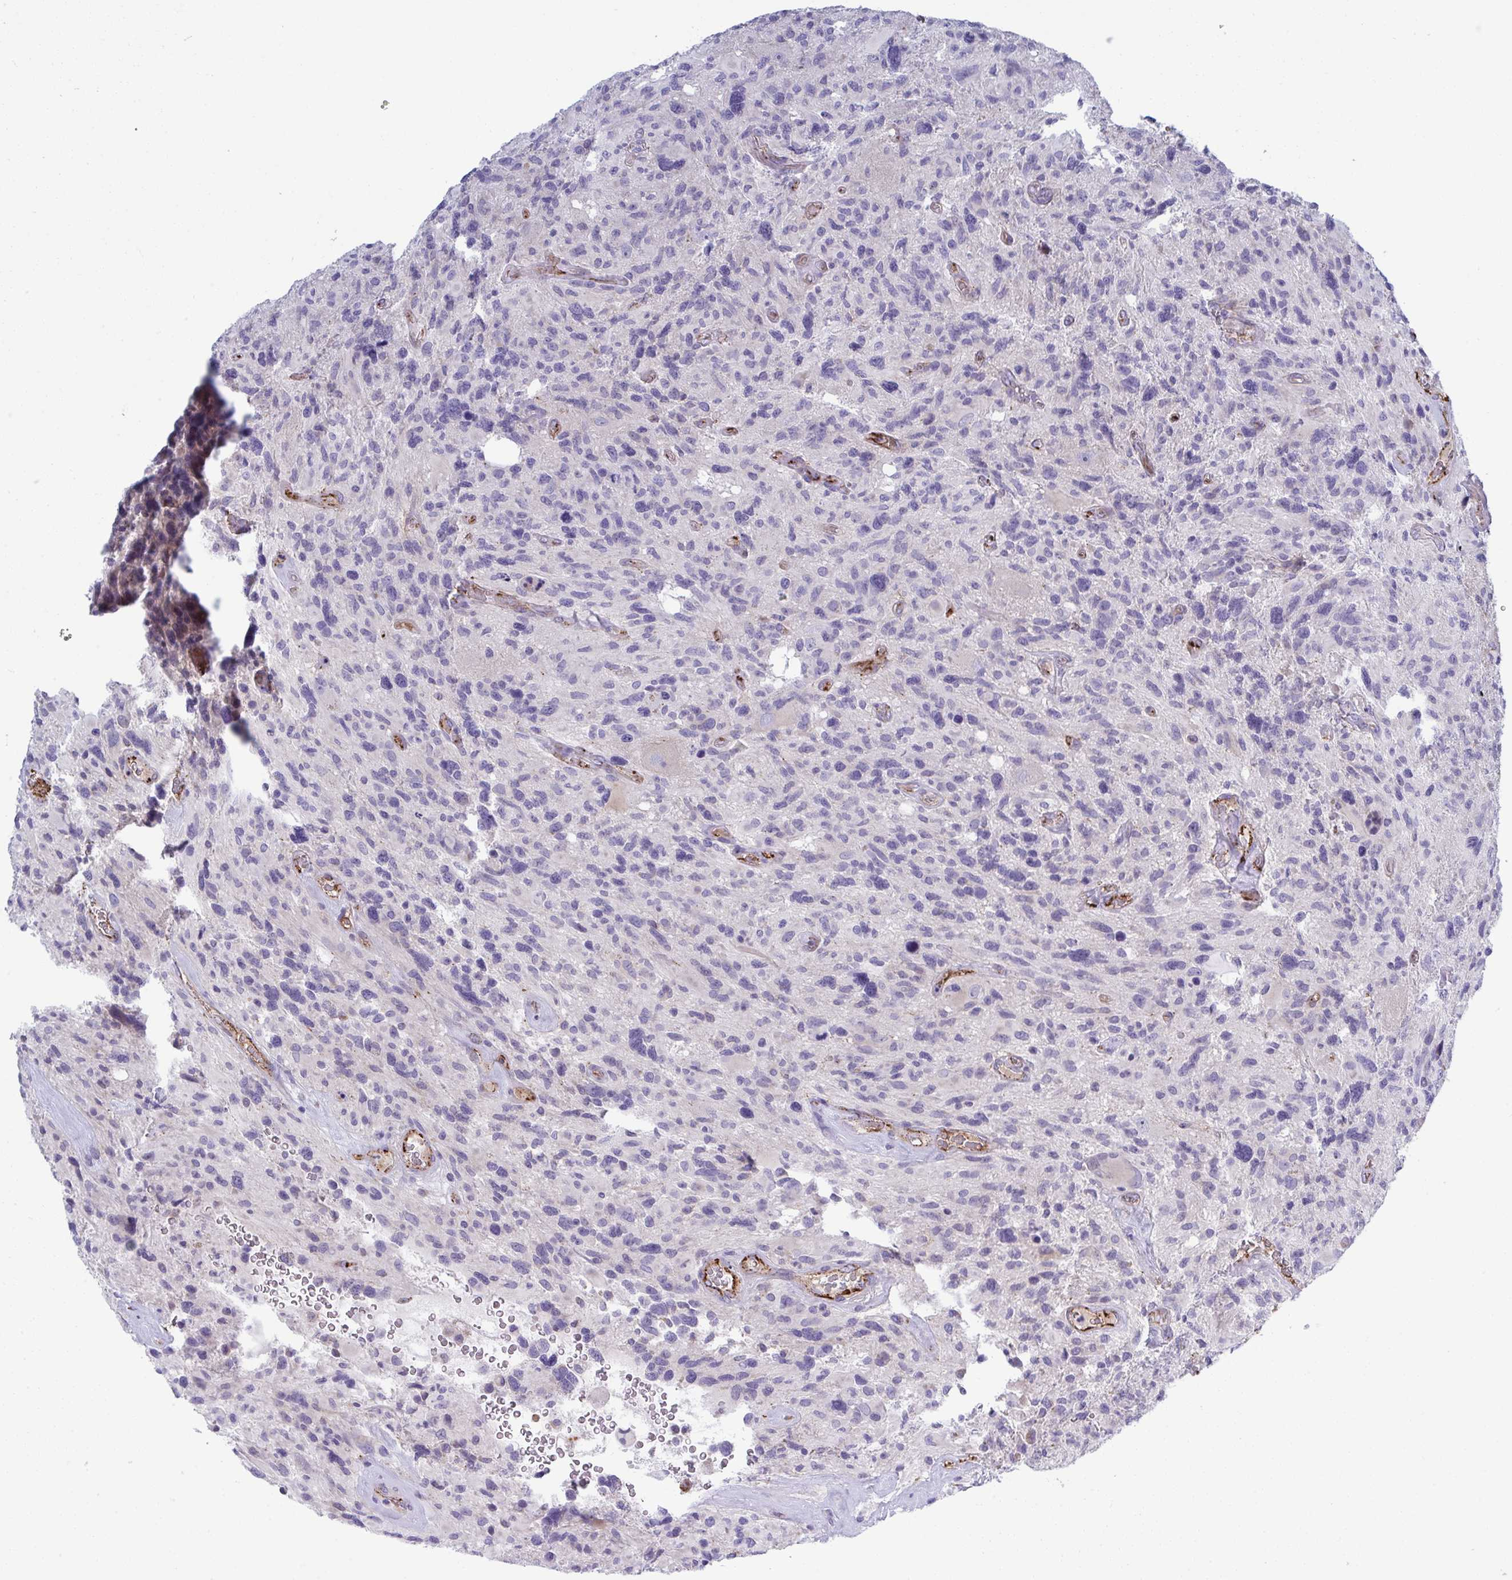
{"staining": {"intensity": "negative", "quantity": "none", "location": "none"}, "tissue": "glioma", "cell_type": "Tumor cells", "image_type": "cancer", "snomed": [{"axis": "morphology", "description": "Glioma, malignant, High grade"}, {"axis": "topography", "description": "Brain"}], "caption": "IHC of human malignant glioma (high-grade) displays no staining in tumor cells.", "gene": "TOR1AIP2", "patient": {"sex": "male", "age": 49}}